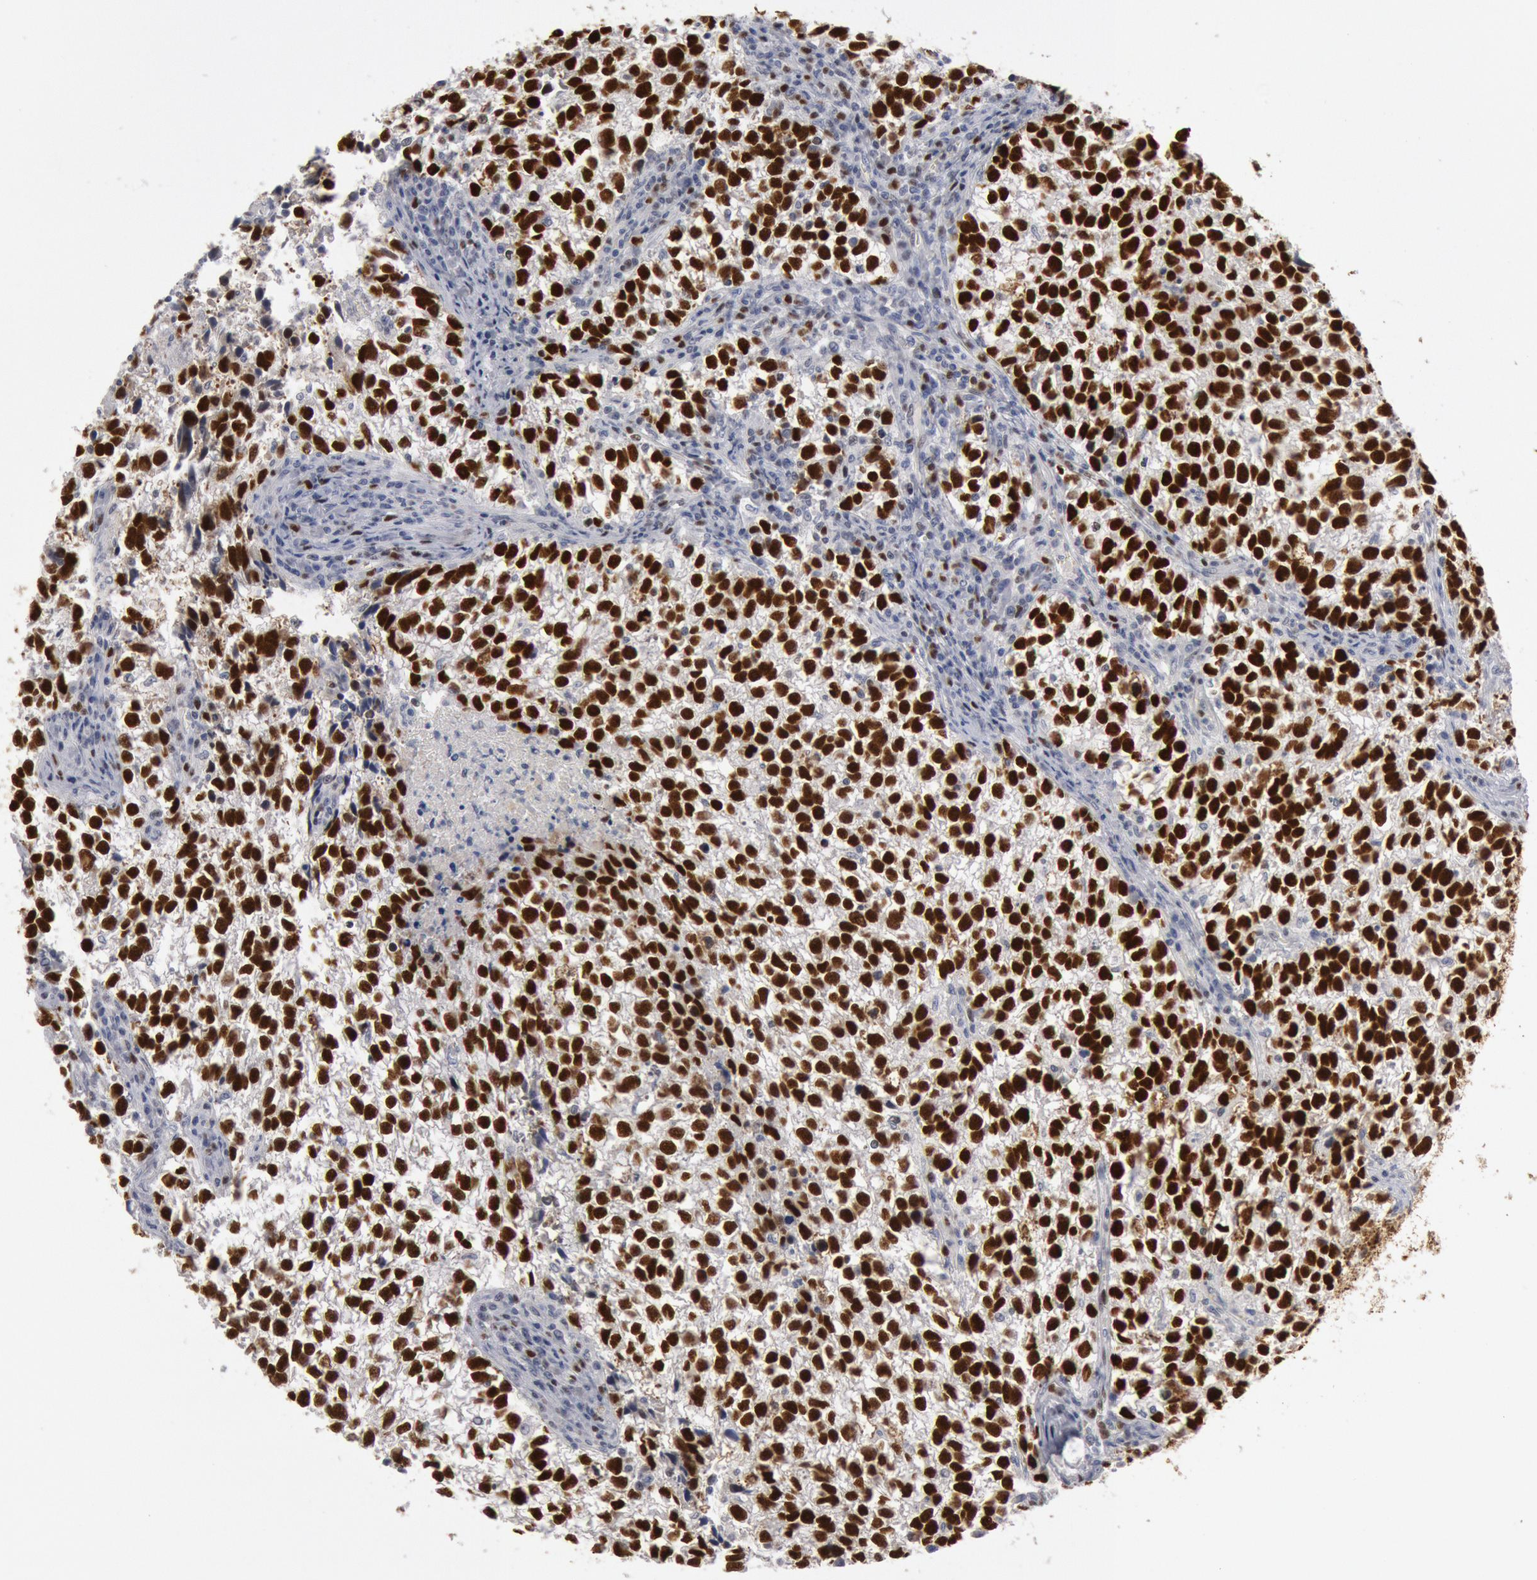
{"staining": {"intensity": "strong", "quantity": ">75%", "location": "nuclear"}, "tissue": "testis cancer", "cell_type": "Tumor cells", "image_type": "cancer", "snomed": [{"axis": "morphology", "description": "Seminoma, NOS"}, {"axis": "topography", "description": "Testis"}], "caption": "The immunohistochemical stain labels strong nuclear expression in tumor cells of testis seminoma tissue. The protein of interest is shown in brown color, while the nuclei are stained blue.", "gene": "WDHD1", "patient": {"sex": "male", "age": 38}}